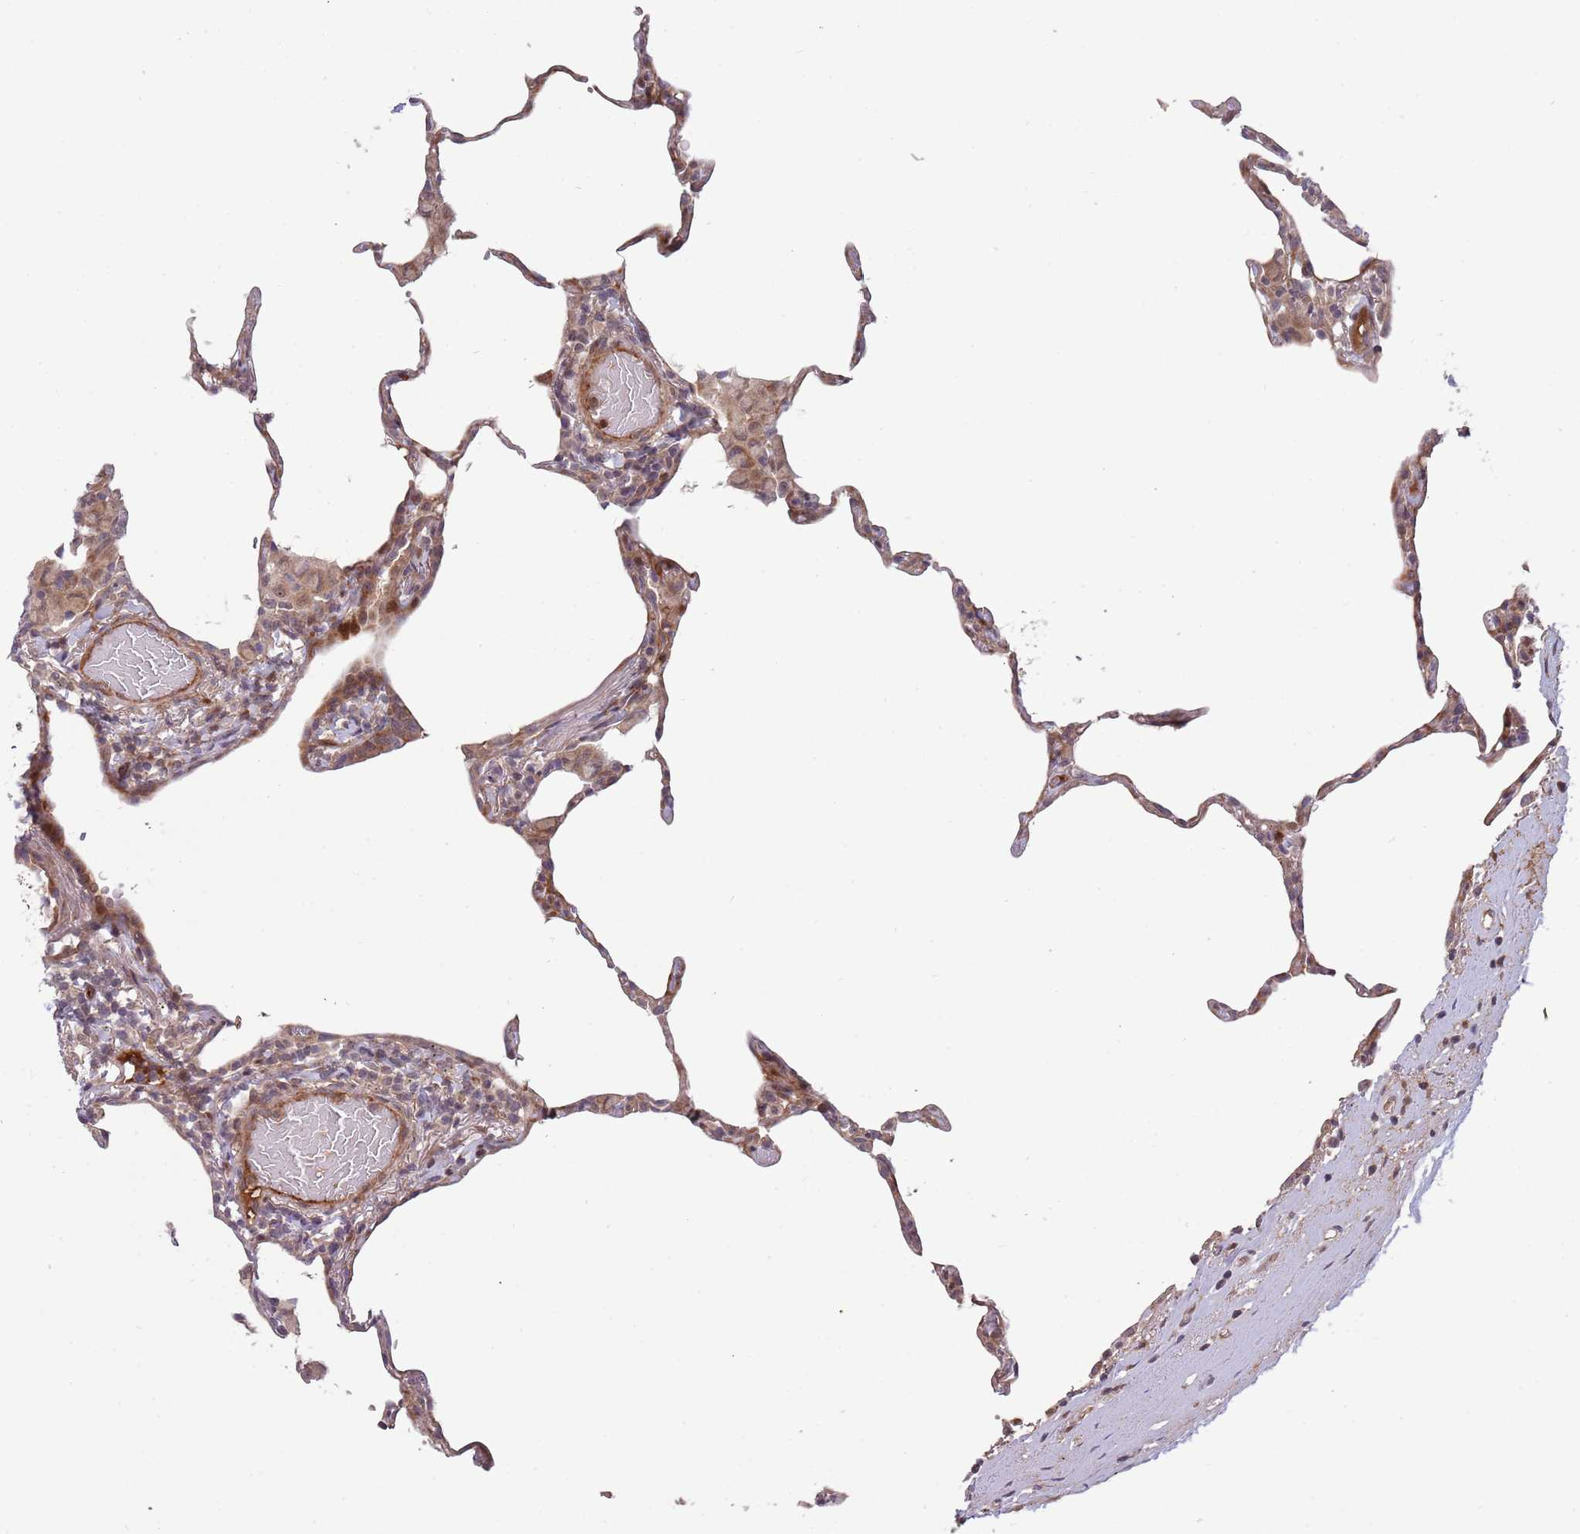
{"staining": {"intensity": "moderate", "quantity": "25%-75%", "location": "cytoplasmic/membranous"}, "tissue": "lung", "cell_type": "Alveolar cells", "image_type": "normal", "snomed": [{"axis": "morphology", "description": "Normal tissue, NOS"}, {"axis": "topography", "description": "Lung"}], "caption": "Lung was stained to show a protein in brown. There is medium levels of moderate cytoplasmic/membranous expression in about 25%-75% of alveolar cells. Using DAB (3,3'-diaminobenzidine) (brown) and hematoxylin (blue) stains, captured at high magnification using brightfield microscopy.", "gene": "NT5DC4", "patient": {"sex": "female", "age": 57}}